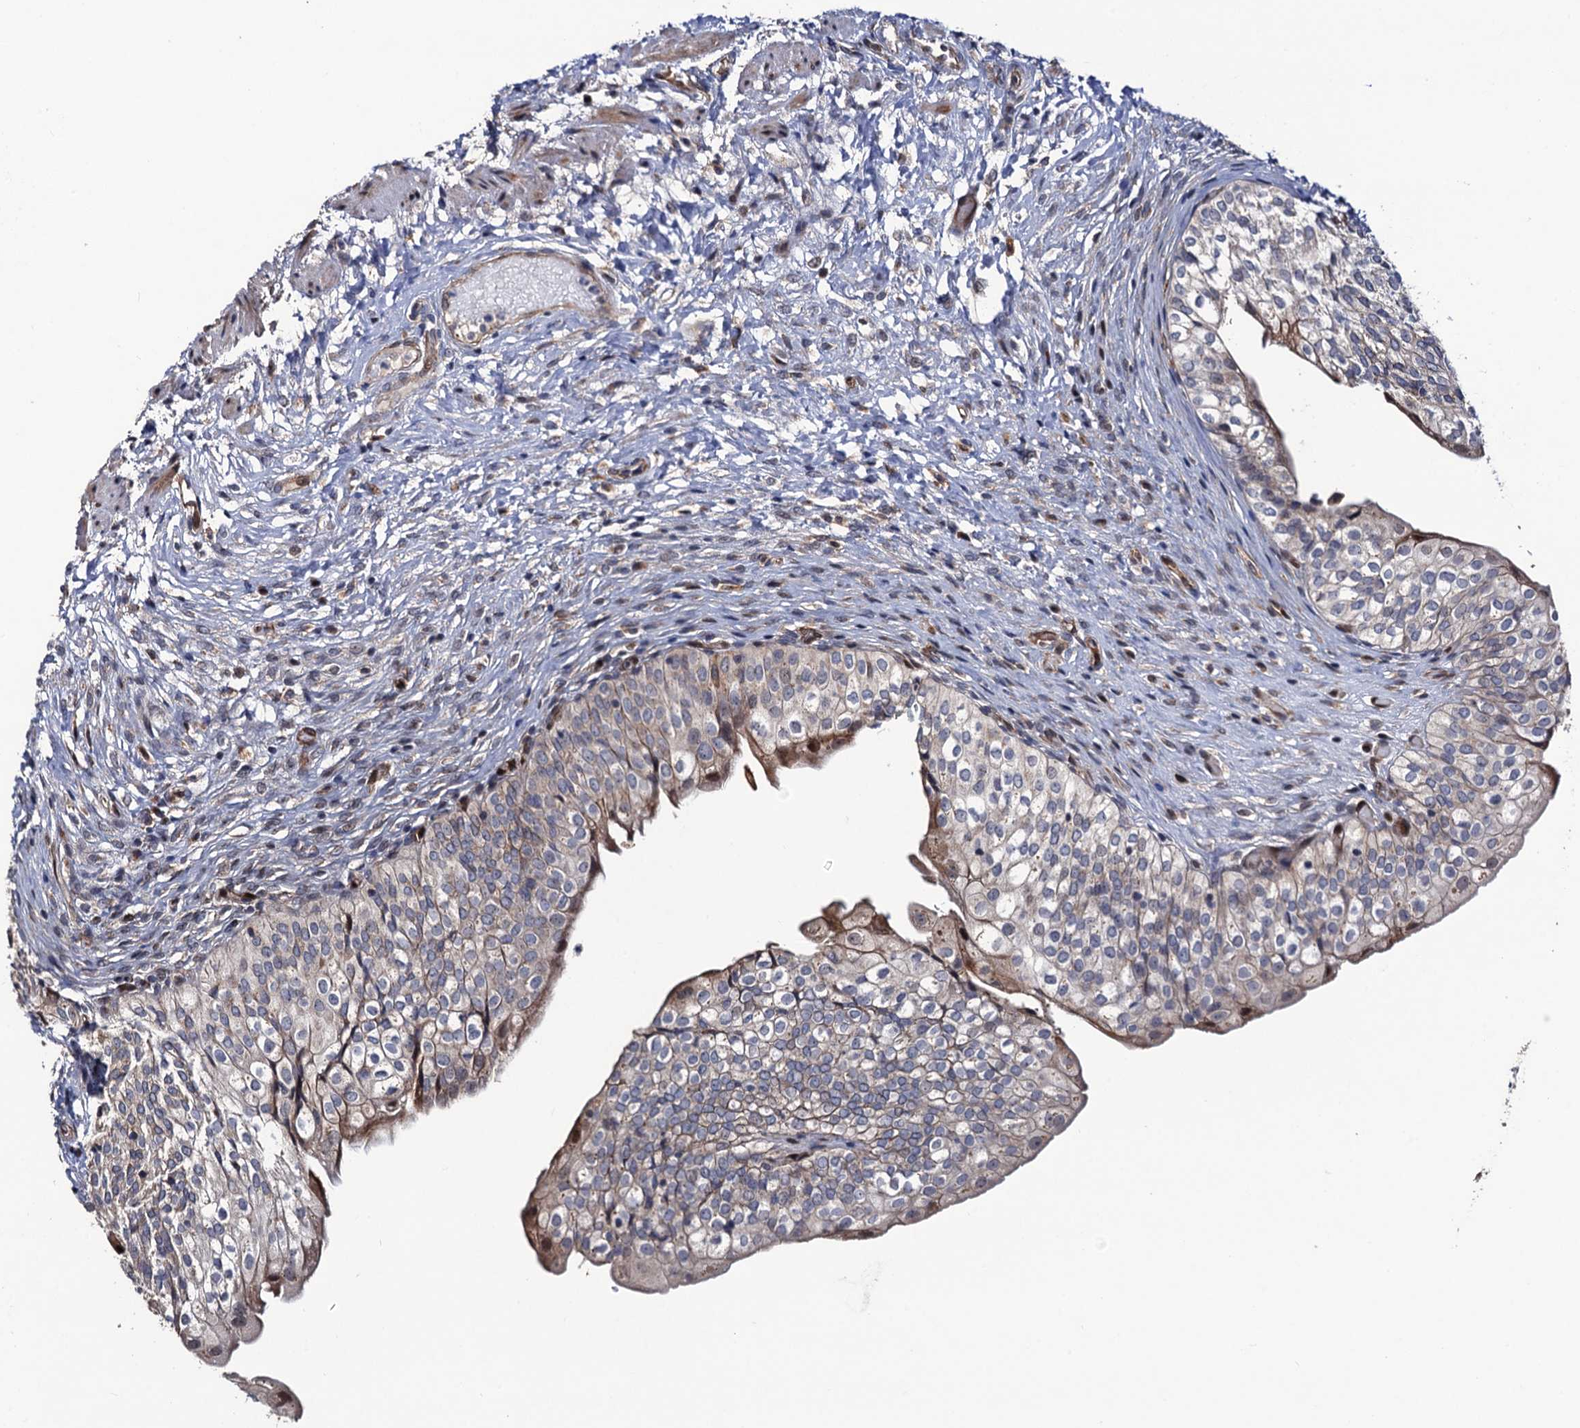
{"staining": {"intensity": "moderate", "quantity": "25%-75%", "location": "cytoplasmic/membranous,nuclear"}, "tissue": "urinary bladder", "cell_type": "Urothelial cells", "image_type": "normal", "snomed": [{"axis": "morphology", "description": "Normal tissue, NOS"}, {"axis": "topography", "description": "Urinary bladder"}], "caption": "Protein positivity by immunohistochemistry (IHC) exhibits moderate cytoplasmic/membranous,nuclear positivity in about 25%-75% of urothelial cells in normal urinary bladder.", "gene": "LRRC63", "patient": {"sex": "male", "age": 55}}